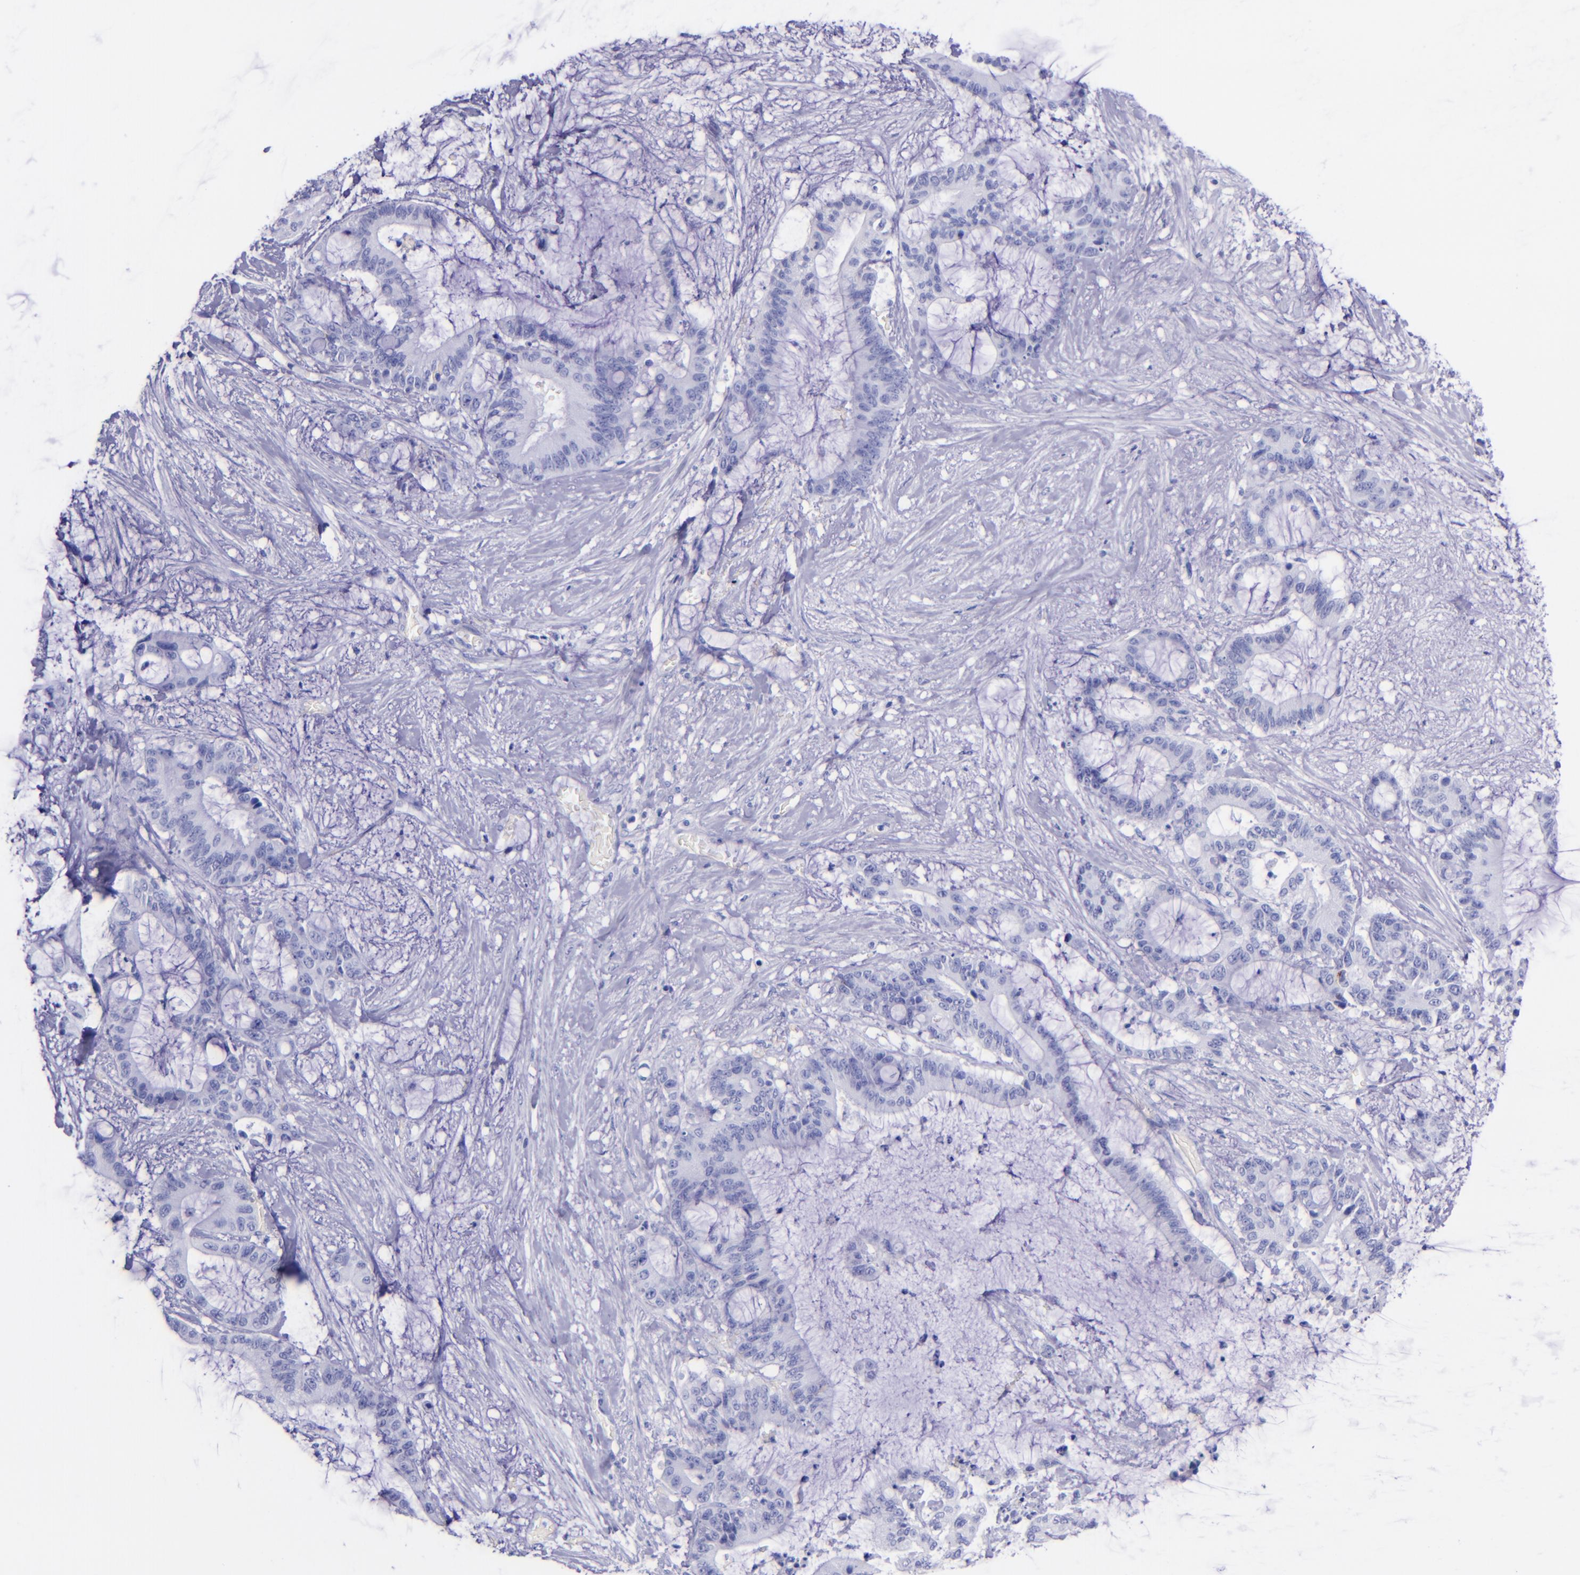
{"staining": {"intensity": "negative", "quantity": "none", "location": "none"}, "tissue": "liver cancer", "cell_type": "Tumor cells", "image_type": "cancer", "snomed": [{"axis": "morphology", "description": "Cholangiocarcinoma"}, {"axis": "topography", "description": "Liver"}], "caption": "Human liver cancer (cholangiocarcinoma) stained for a protein using immunohistochemistry (IHC) exhibits no staining in tumor cells.", "gene": "LAG3", "patient": {"sex": "female", "age": 73}}